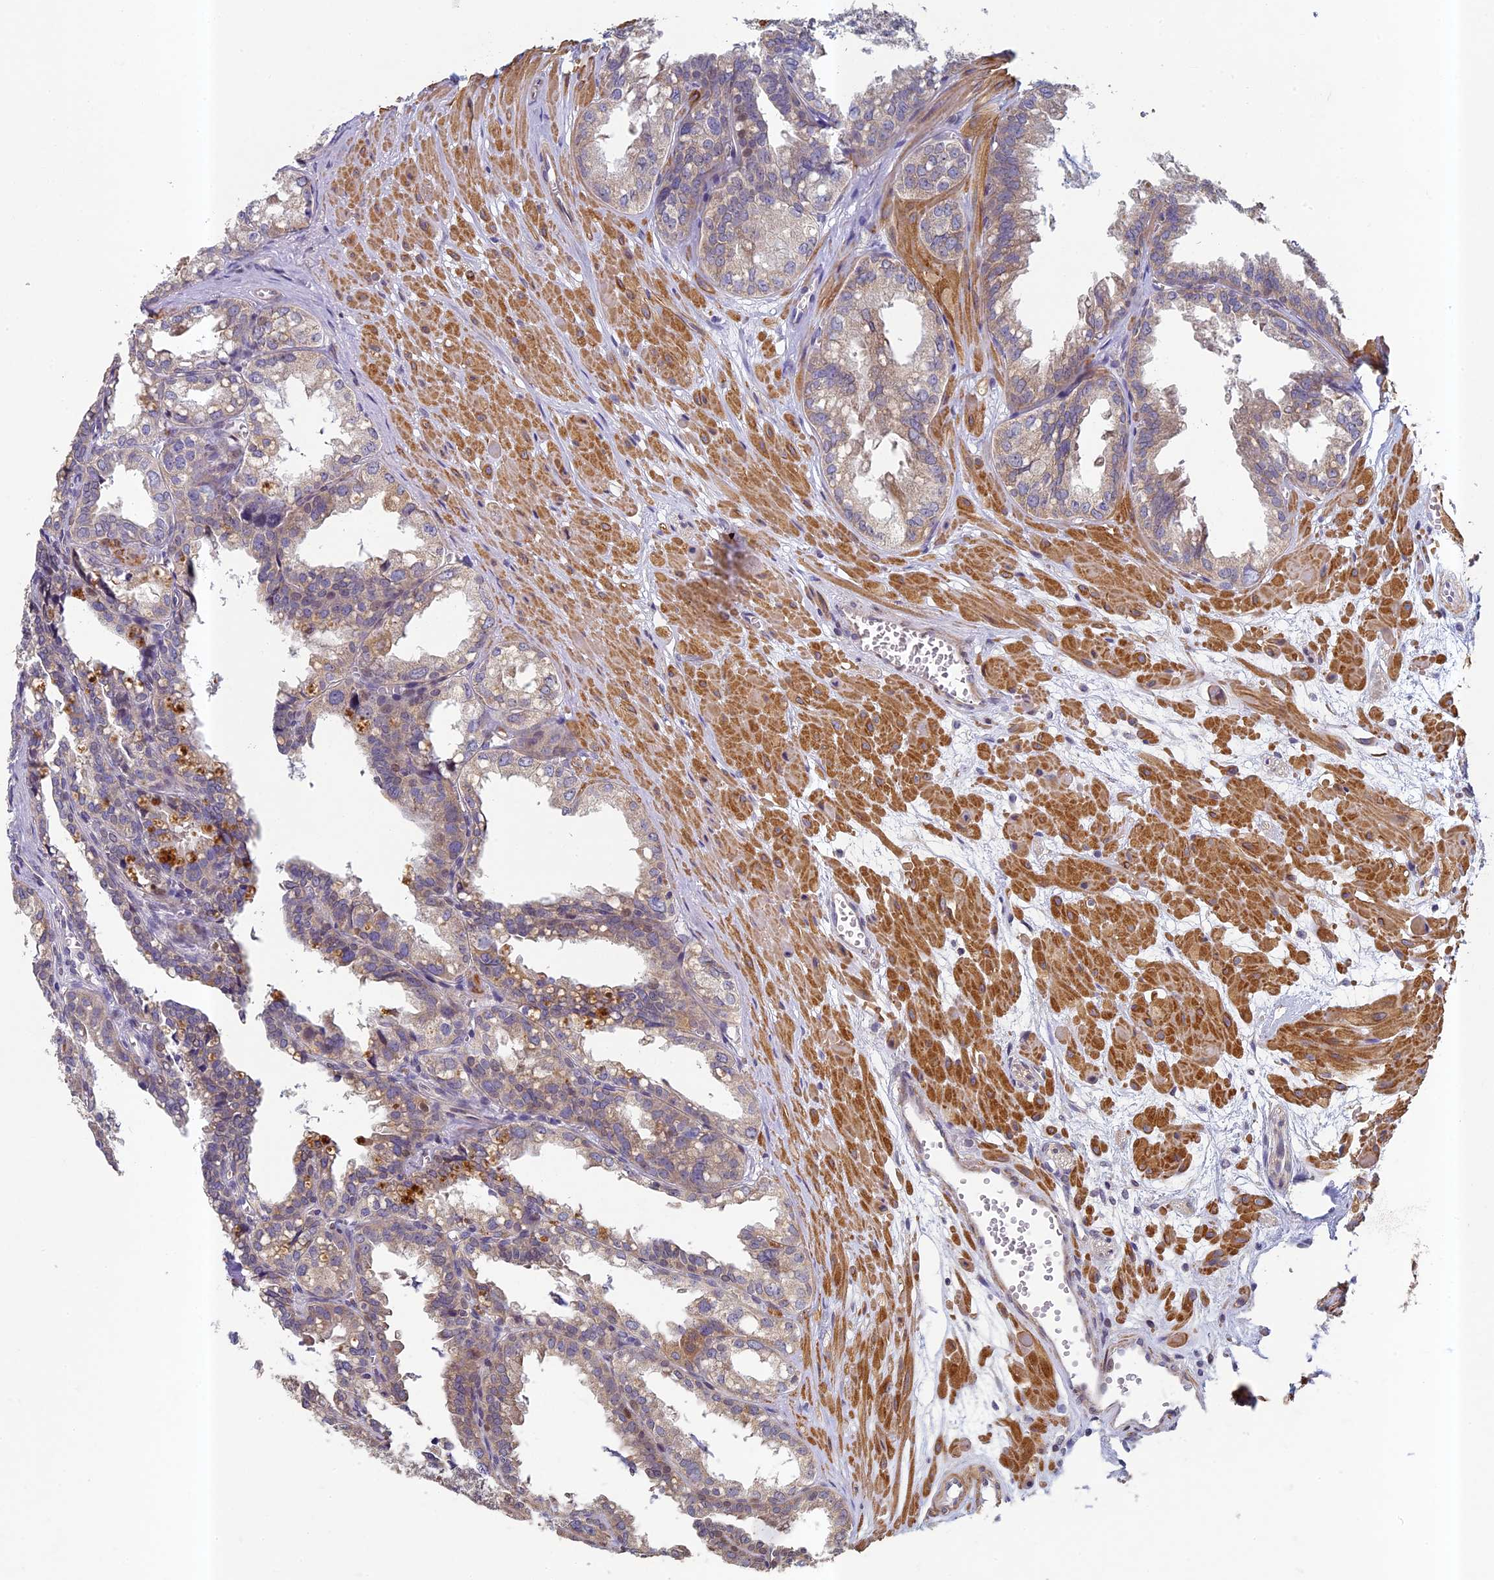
{"staining": {"intensity": "moderate", "quantity": "25%-75%", "location": "cytoplasmic/membranous"}, "tissue": "seminal vesicle", "cell_type": "Glandular cells", "image_type": "normal", "snomed": [{"axis": "morphology", "description": "Normal tissue, NOS"}, {"axis": "topography", "description": "Prostate"}, {"axis": "topography", "description": "Seminal veicle"}], "caption": "Seminal vesicle stained with a brown dye shows moderate cytoplasmic/membranous positive staining in about 25%-75% of glandular cells.", "gene": "DIXDC1", "patient": {"sex": "male", "age": 51}}